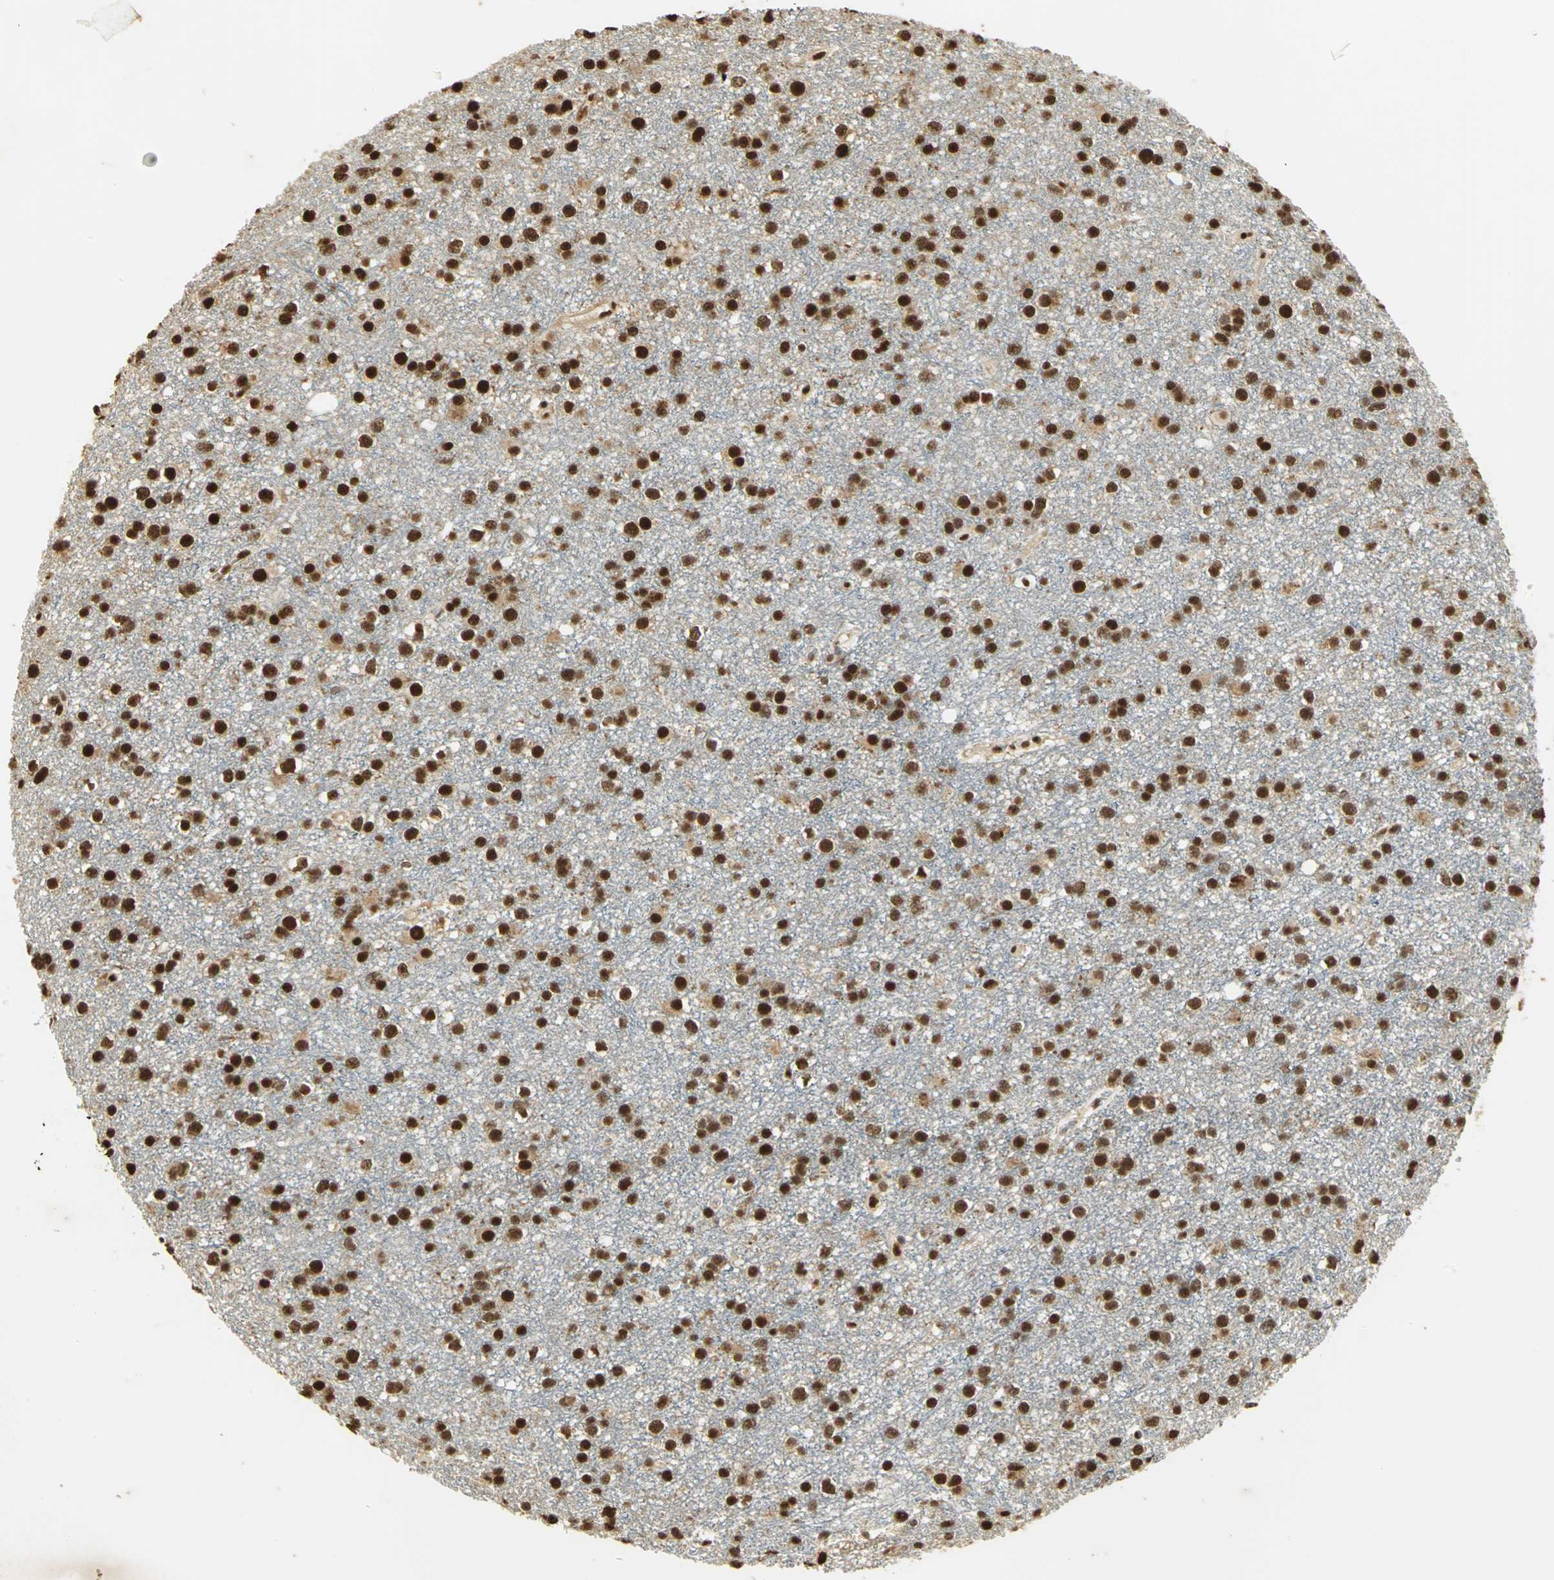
{"staining": {"intensity": "strong", "quantity": ">75%", "location": "cytoplasmic/membranous,nuclear"}, "tissue": "glioma", "cell_type": "Tumor cells", "image_type": "cancer", "snomed": [{"axis": "morphology", "description": "Glioma, malignant, Low grade"}, {"axis": "topography", "description": "Brain"}], "caption": "Immunohistochemical staining of human malignant glioma (low-grade) shows high levels of strong cytoplasmic/membranous and nuclear protein expression in approximately >75% of tumor cells. Nuclei are stained in blue.", "gene": "SET", "patient": {"sex": "male", "age": 42}}